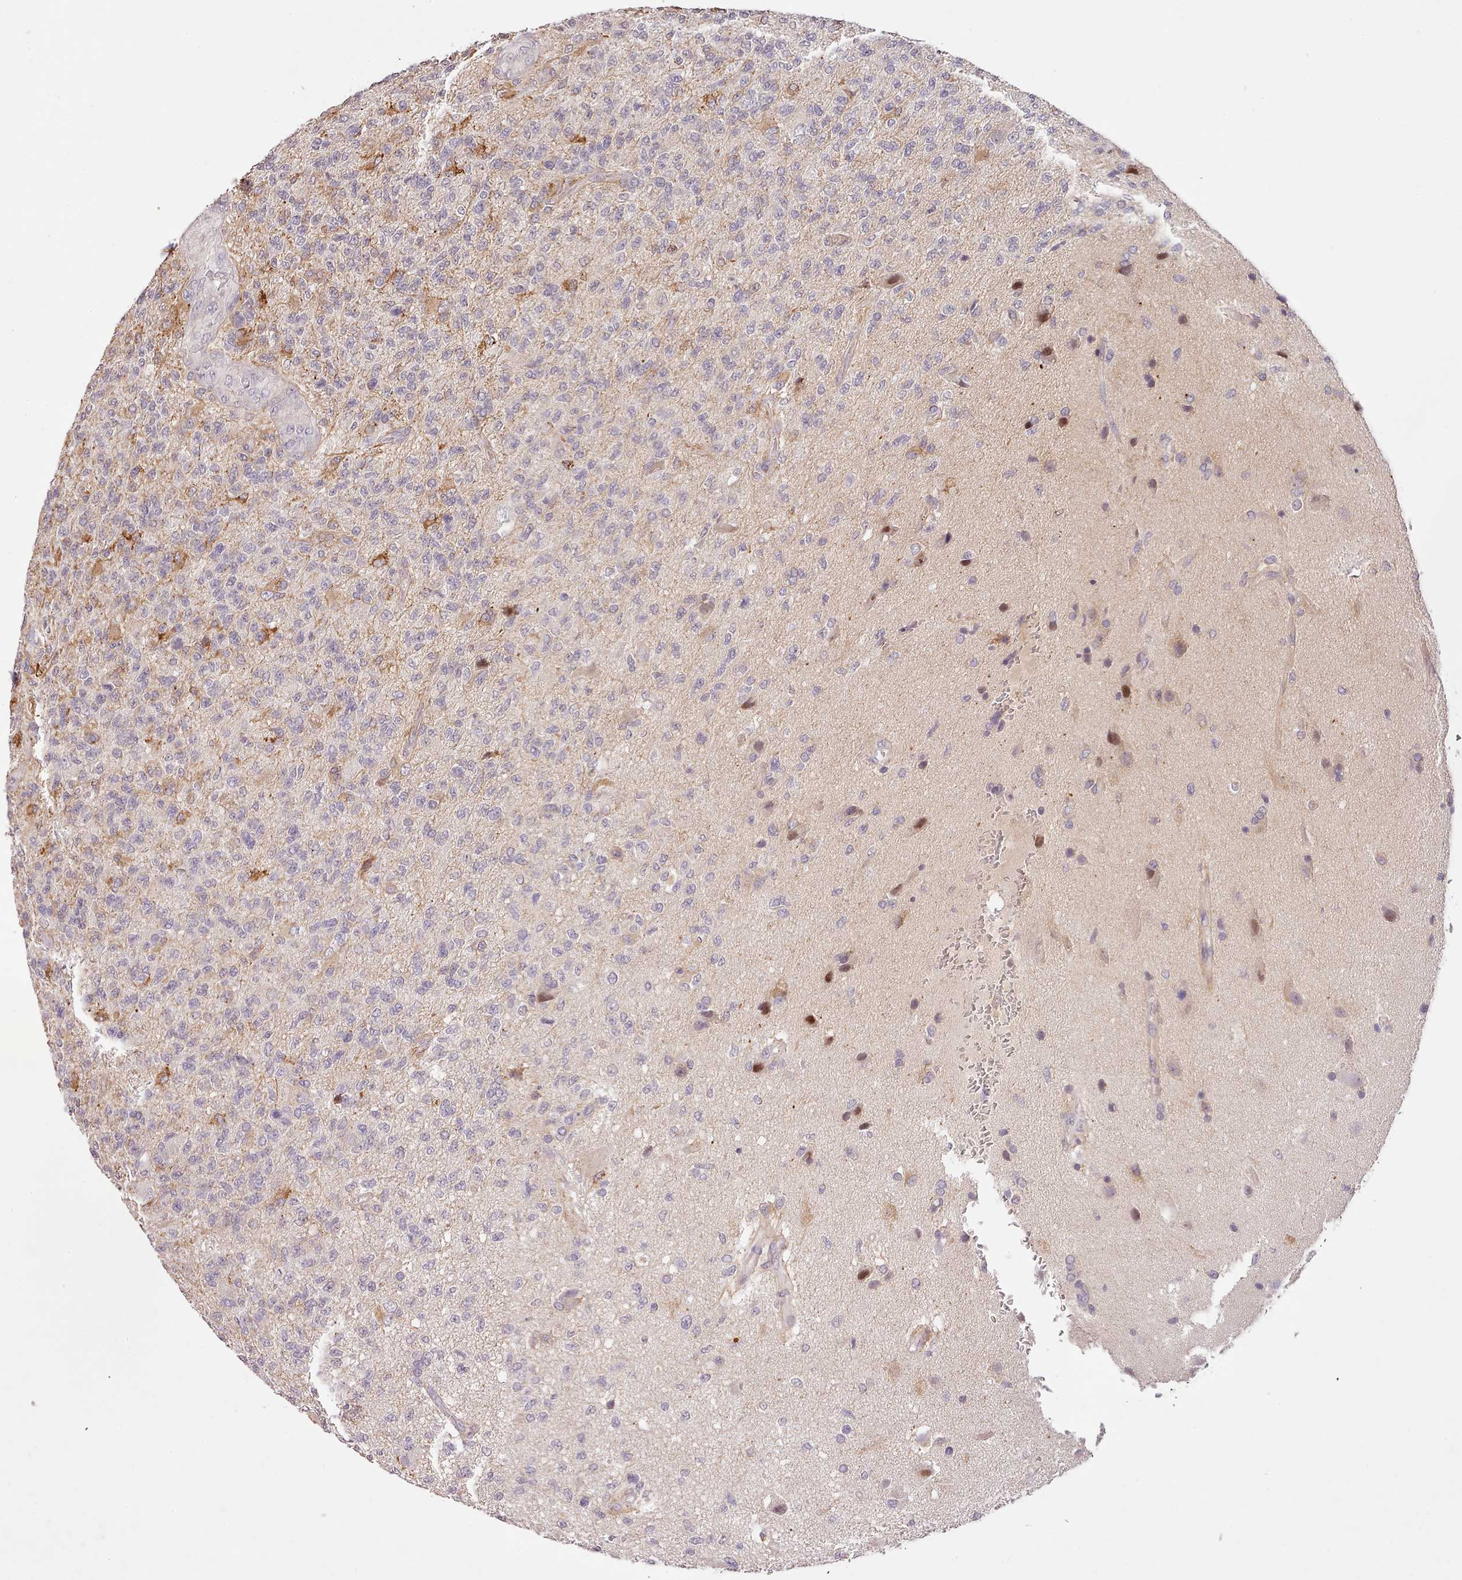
{"staining": {"intensity": "negative", "quantity": "none", "location": "none"}, "tissue": "glioma", "cell_type": "Tumor cells", "image_type": "cancer", "snomed": [{"axis": "morphology", "description": "Glioma, malignant, High grade"}, {"axis": "topography", "description": "Brain"}], "caption": "IHC micrograph of neoplastic tissue: glioma stained with DAB (3,3'-diaminobenzidine) demonstrates no significant protein staining in tumor cells.", "gene": "ZNF658", "patient": {"sex": "male", "age": 56}}